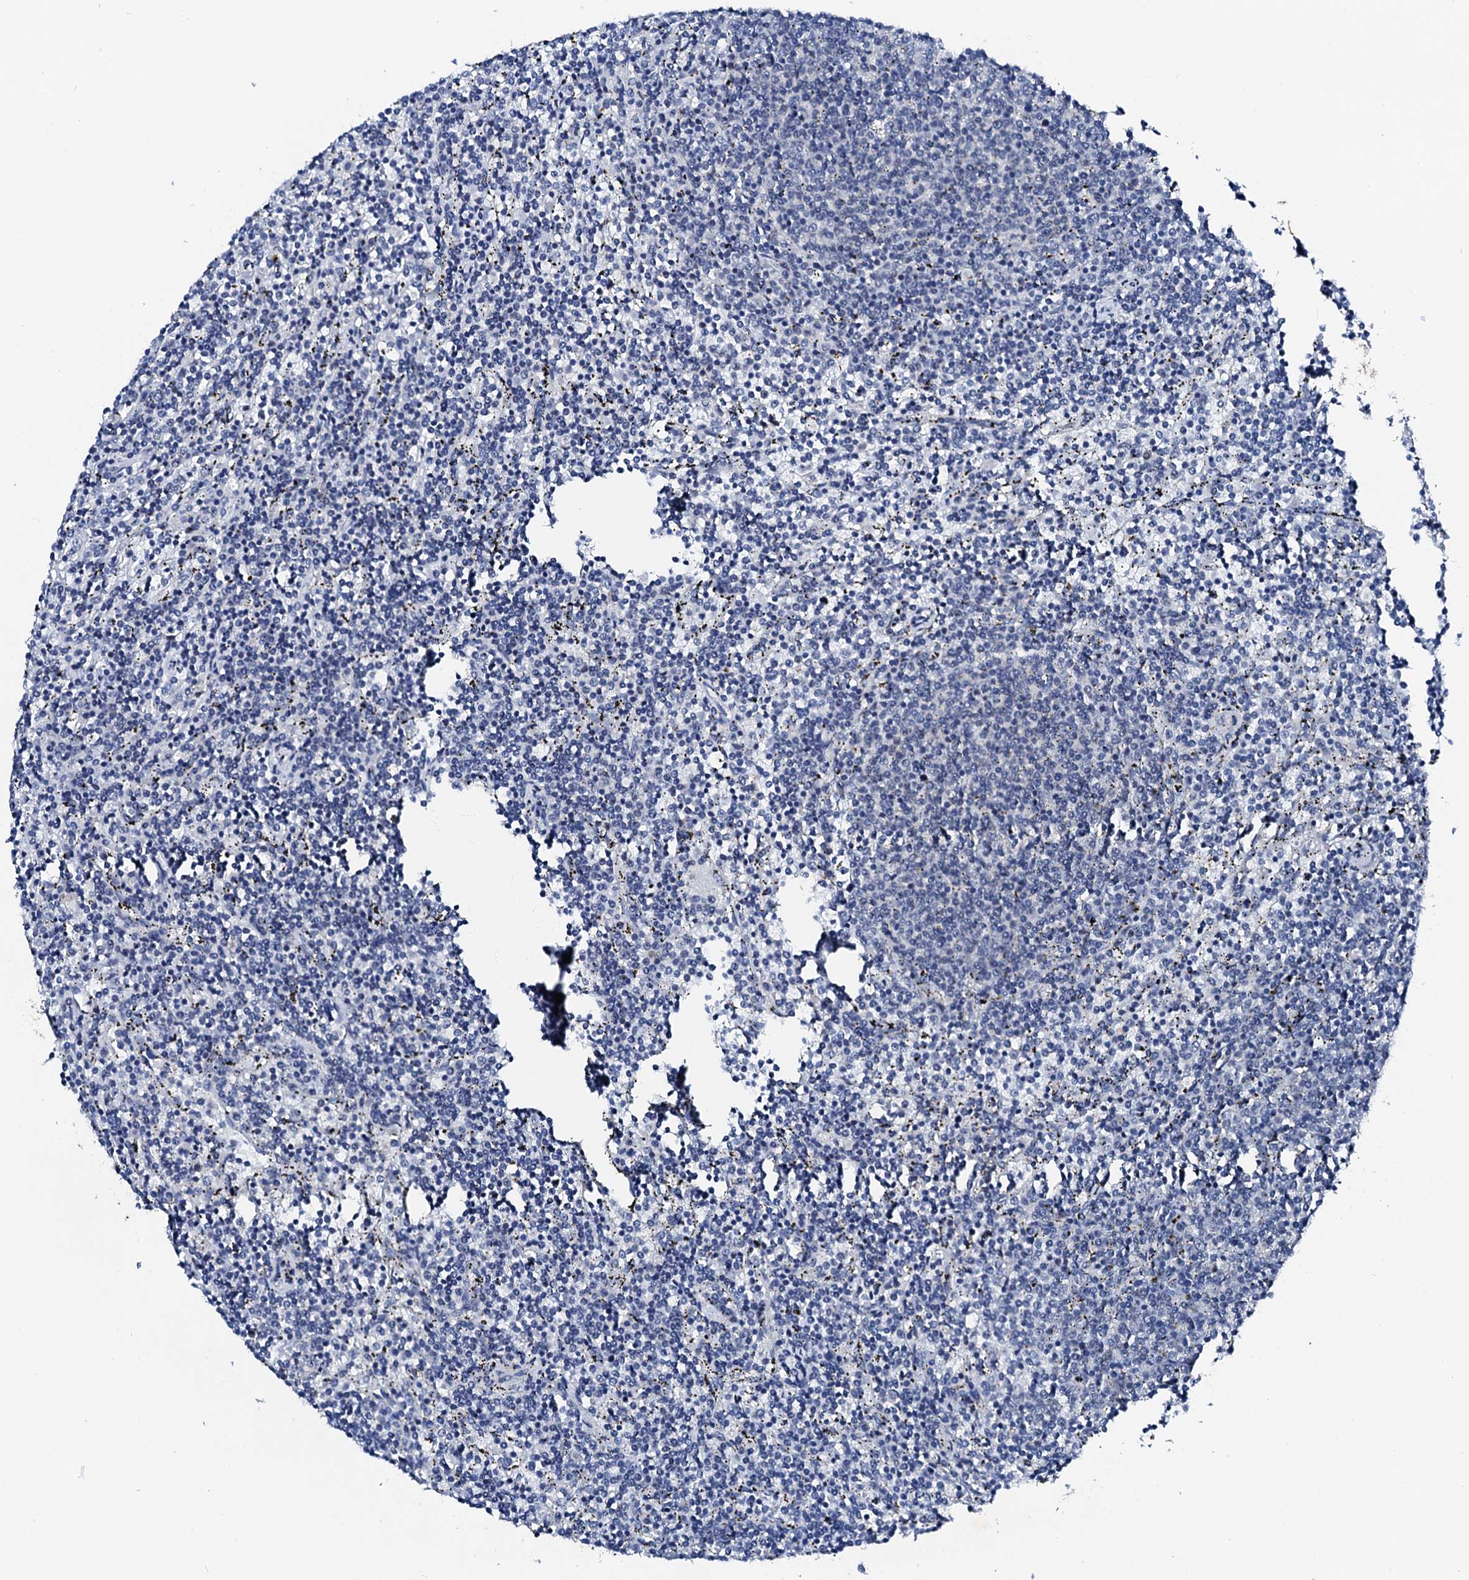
{"staining": {"intensity": "negative", "quantity": "none", "location": "none"}, "tissue": "lymphoma", "cell_type": "Tumor cells", "image_type": "cancer", "snomed": [{"axis": "morphology", "description": "Malignant lymphoma, non-Hodgkin's type, Low grade"}, {"axis": "topography", "description": "Spleen"}], "caption": "Immunohistochemistry of human lymphoma demonstrates no positivity in tumor cells. (DAB (3,3'-diaminobenzidine) IHC with hematoxylin counter stain).", "gene": "TRAFD1", "patient": {"sex": "female", "age": 50}}